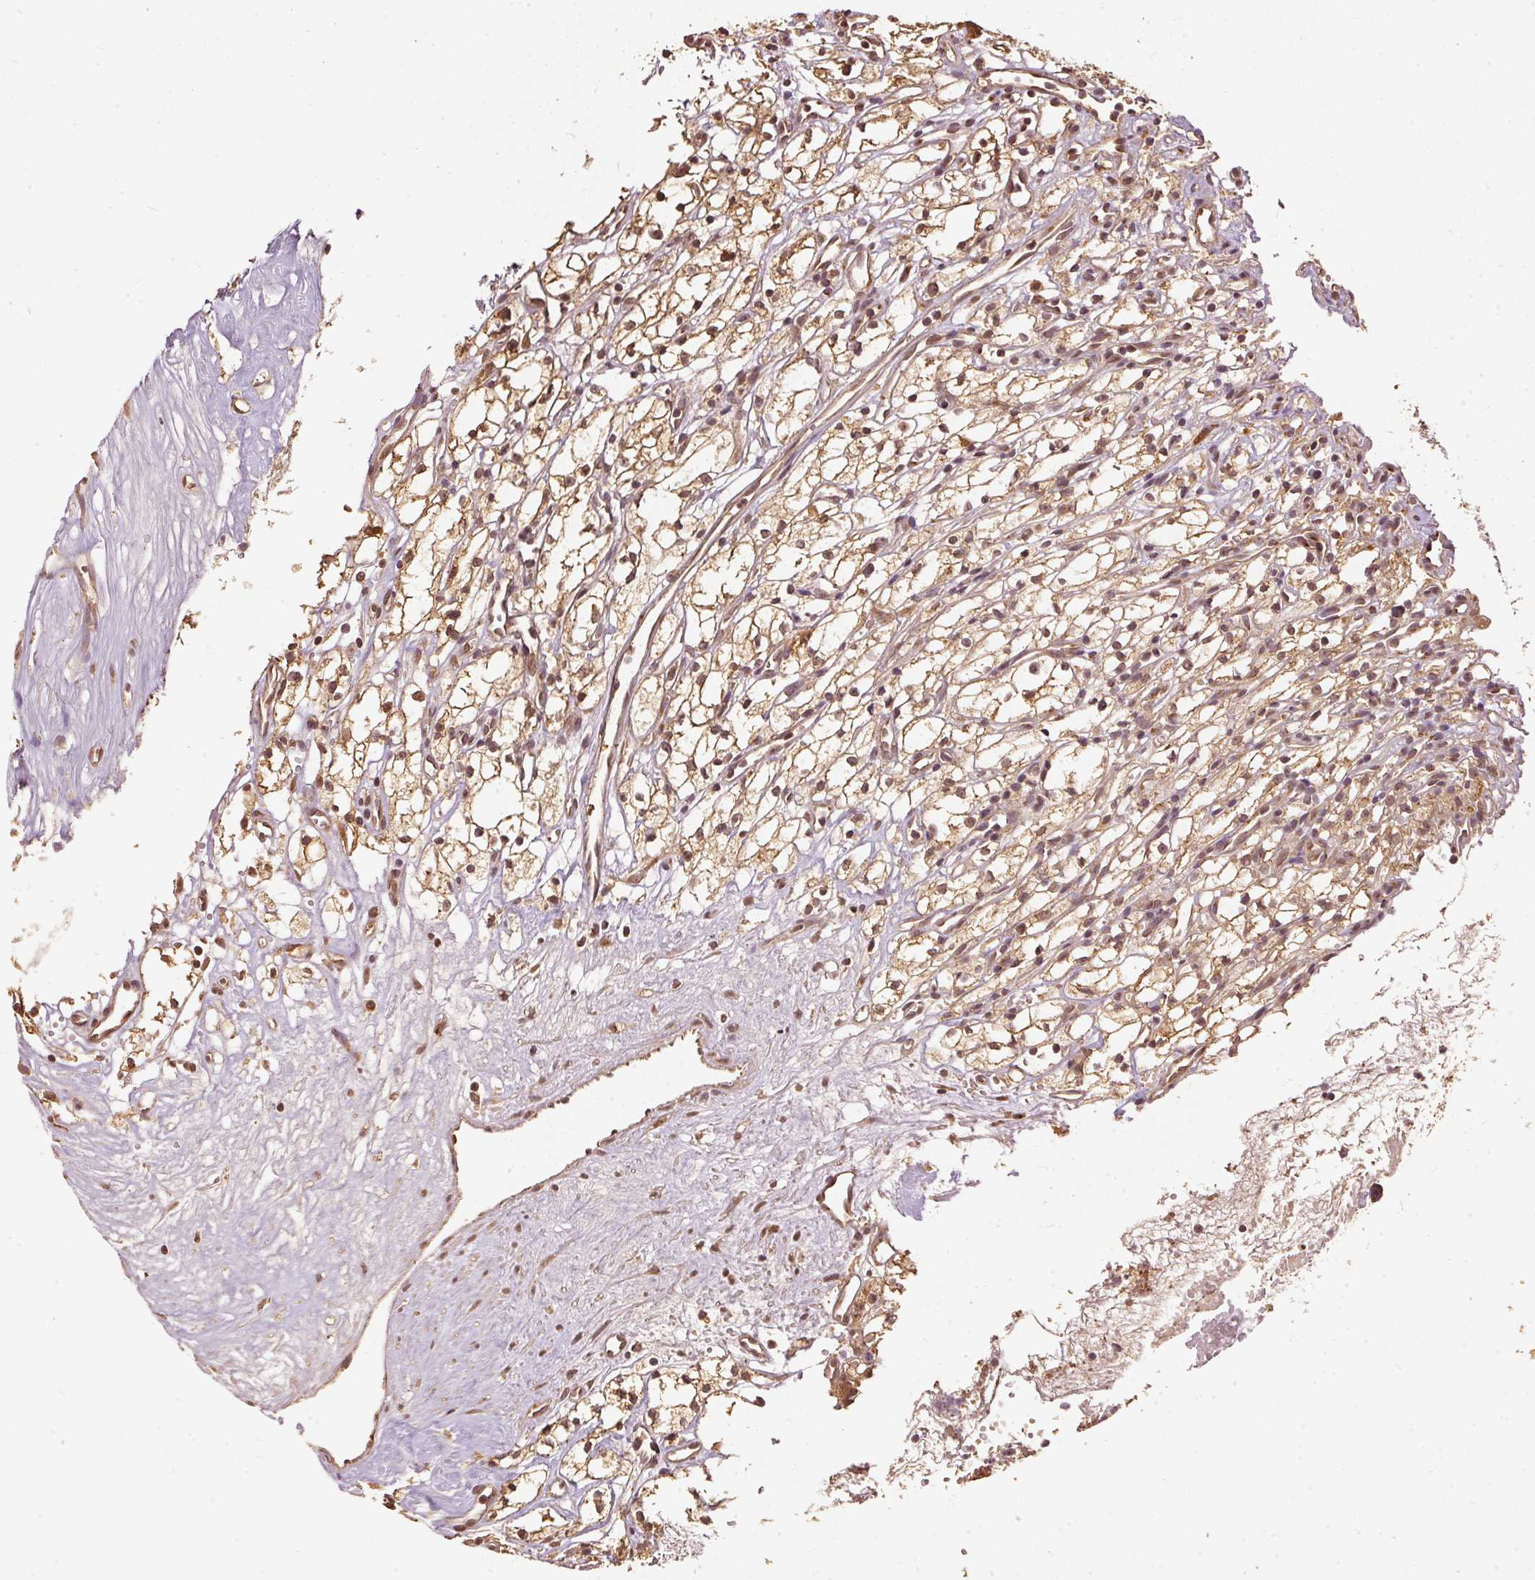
{"staining": {"intensity": "weak", "quantity": ">75%", "location": "cytoplasmic/membranous"}, "tissue": "renal cancer", "cell_type": "Tumor cells", "image_type": "cancer", "snomed": [{"axis": "morphology", "description": "Adenocarcinoma, NOS"}, {"axis": "topography", "description": "Kidney"}], "caption": "The histopathology image displays immunohistochemical staining of renal cancer. There is weak cytoplasmic/membranous staining is present in about >75% of tumor cells.", "gene": "FUT8", "patient": {"sex": "male", "age": 59}}